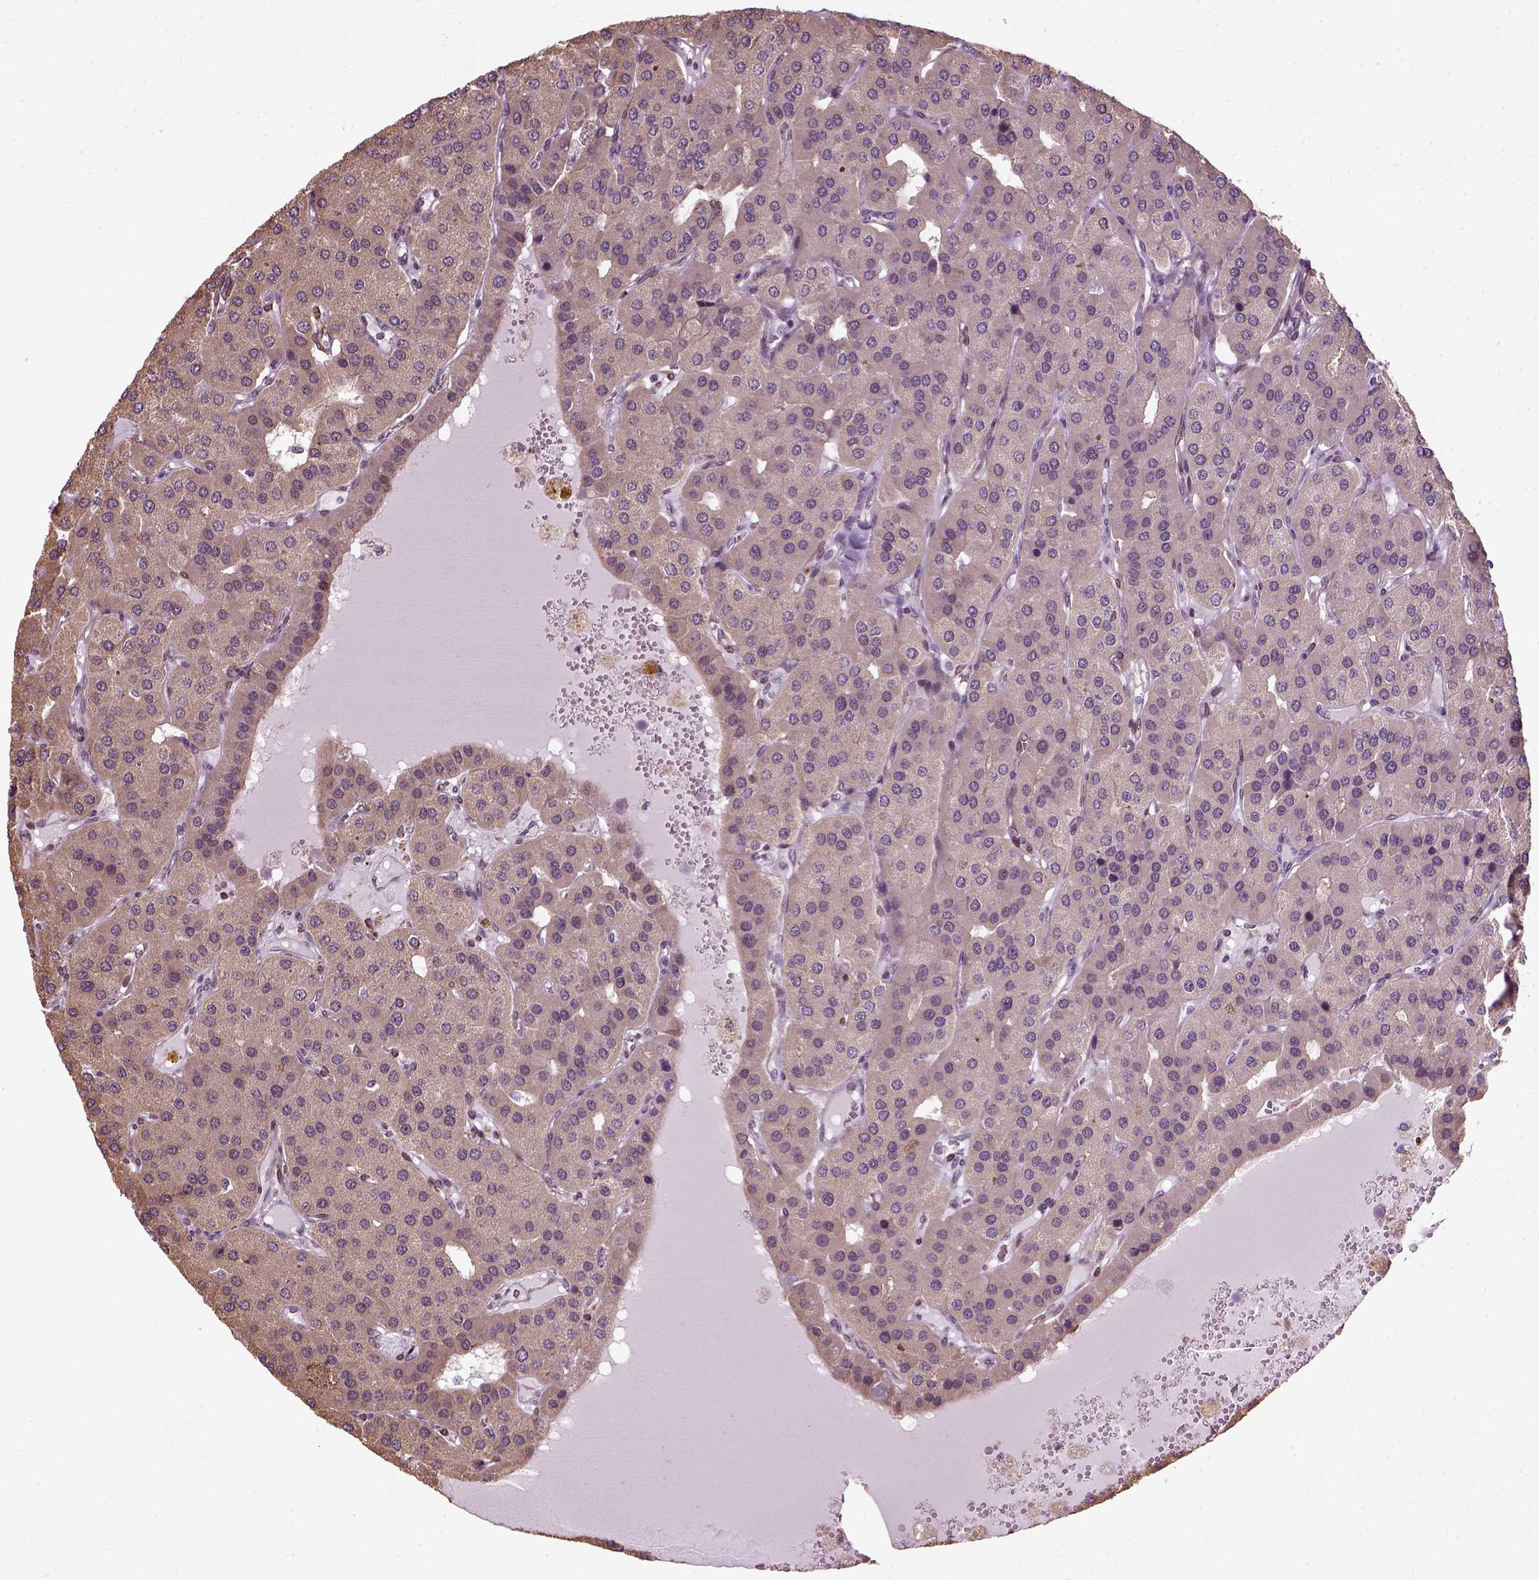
{"staining": {"intensity": "weak", "quantity": ">75%", "location": "cytoplasmic/membranous"}, "tissue": "parathyroid gland", "cell_type": "Glandular cells", "image_type": "normal", "snomed": [{"axis": "morphology", "description": "Normal tissue, NOS"}, {"axis": "morphology", "description": "Adenoma, NOS"}, {"axis": "topography", "description": "Parathyroid gland"}], "caption": "A micrograph of parathyroid gland stained for a protein shows weak cytoplasmic/membranous brown staining in glandular cells. The staining is performed using DAB (3,3'-diaminobenzidine) brown chromogen to label protein expression. The nuclei are counter-stained blue using hematoxylin.", "gene": "XK", "patient": {"sex": "female", "age": 86}}